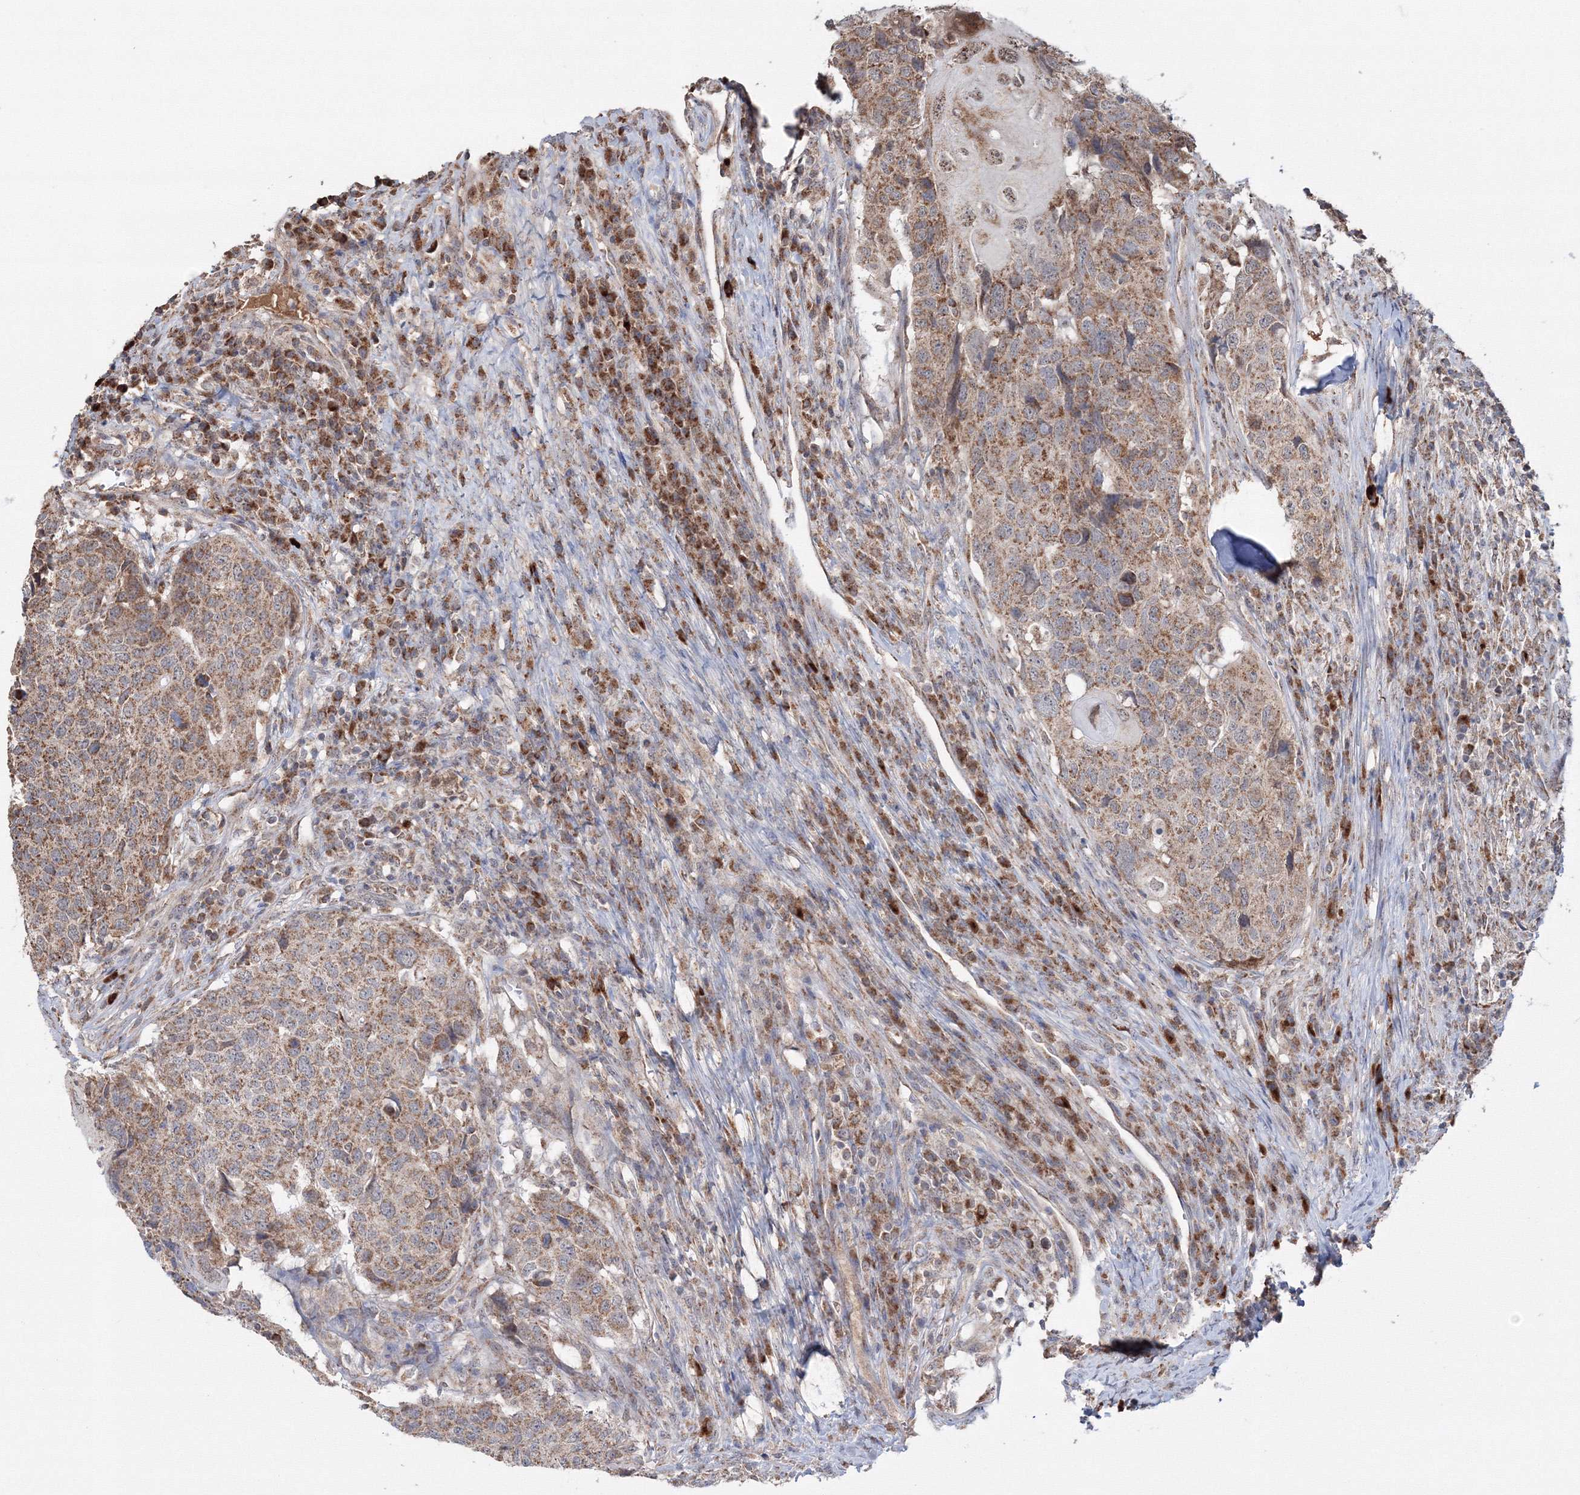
{"staining": {"intensity": "moderate", "quantity": ">75%", "location": "cytoplasmic/membranous"}, "tissue": "head and neck cancer", "cell_type": "Tumor cells", "image_type": "cancer", "snomed": [{"axis": "morphology", "description": "Squamous cell carcinoma, NOS"}, {"axis": "topography", "description": "Head-Neck"}], "caption": "Immunohistochemistry (IHC) (DAB) staining of head and neck squamous cell carcinoma shows moderate cytoplasmic/membranous protein staining in about >75% of tumor cells.", "gene": "PEX13", "patient": {"sex": "male", "age": 66}}